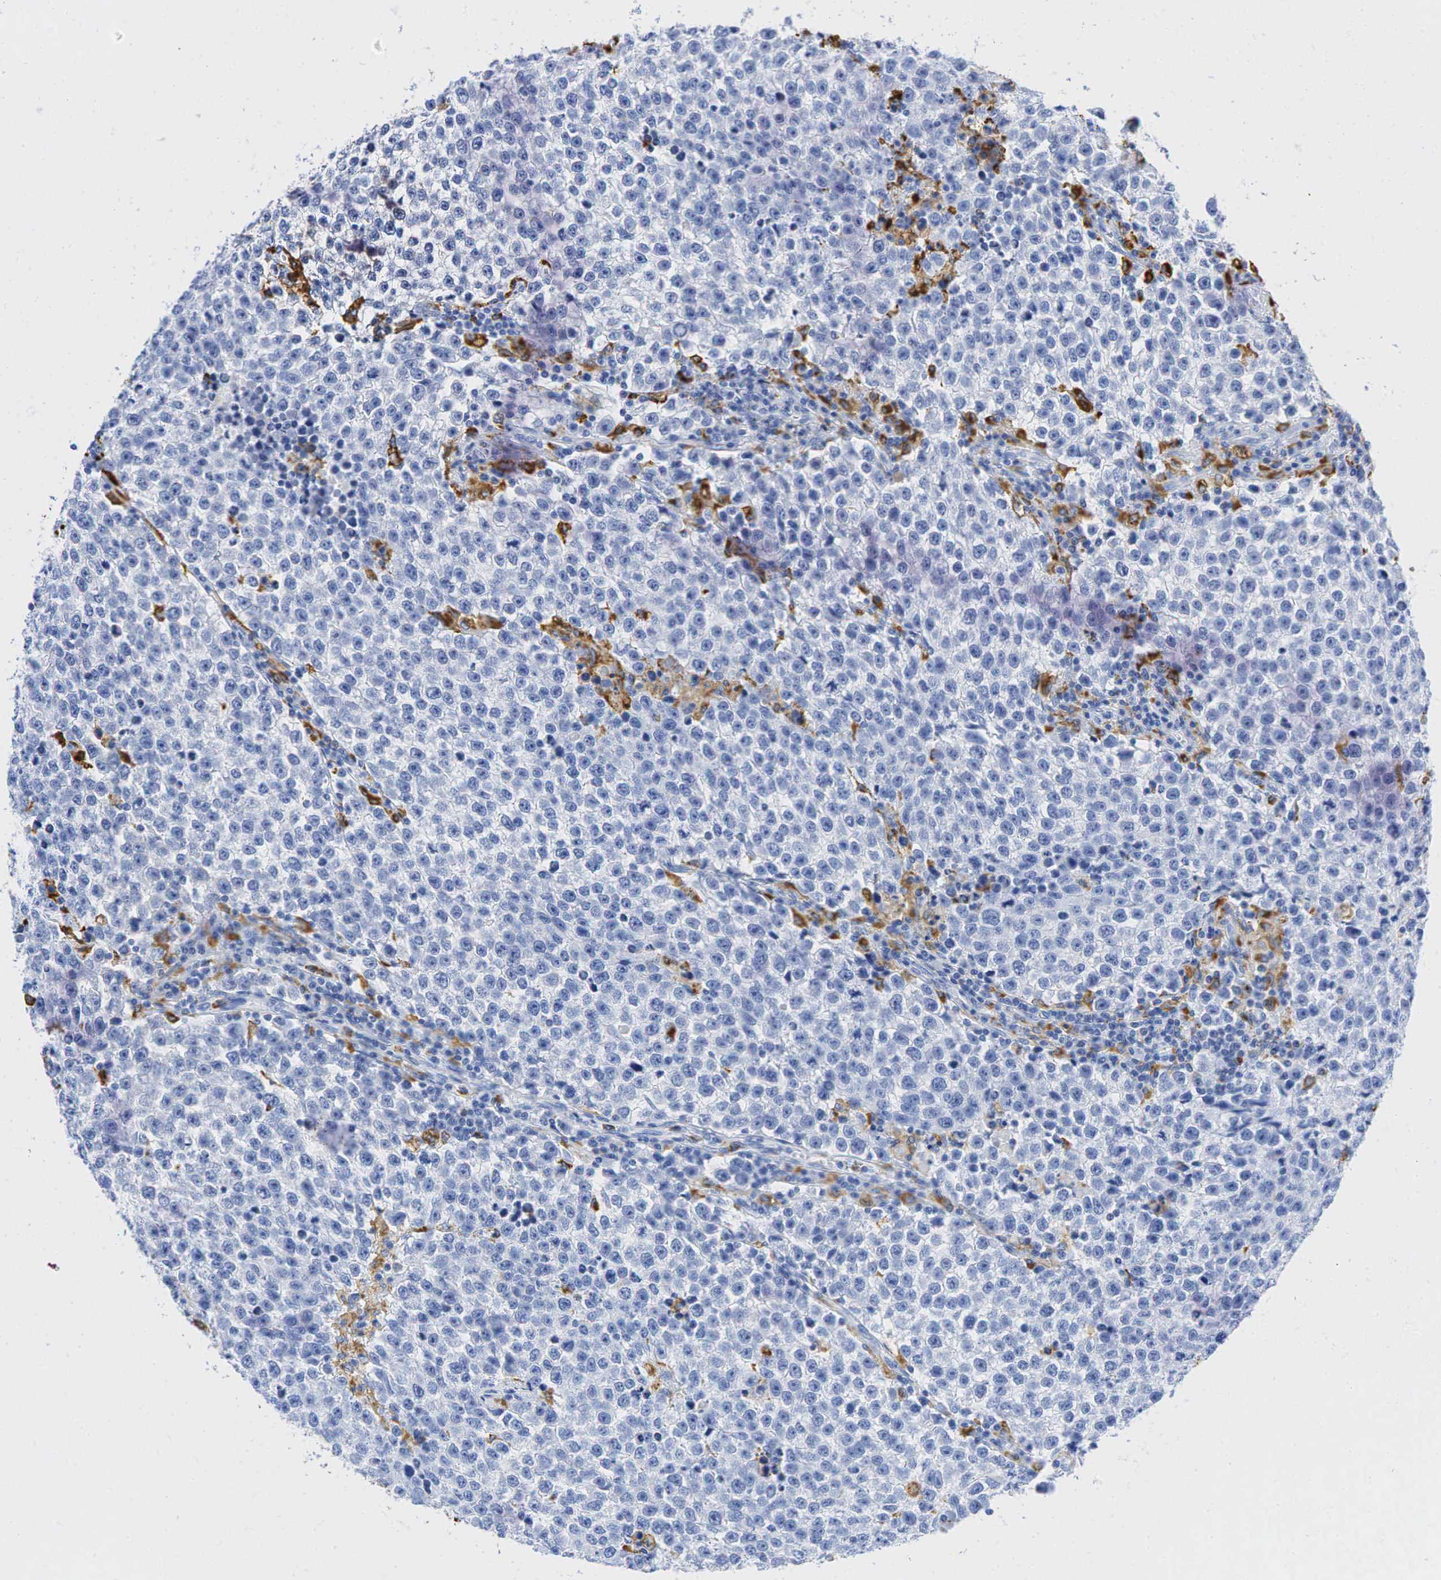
{"staining": {"intensity": "negative", "quantity": "none", "location": "none"}, "tissue": "testis cancer", "cell_type": "Tumor cells", "image_type": "cancer", "snomed": [{"axis": "morphology", "description": "Seminoma, NOS"}, {"axis": "topography", "description": "Testis"}], "caption": "Protein analysis of testis cancer (seminoma) shows no significant staining in tumor cells.", "gene": "CD68", "patient": {"sex": "male", "age": 36}}